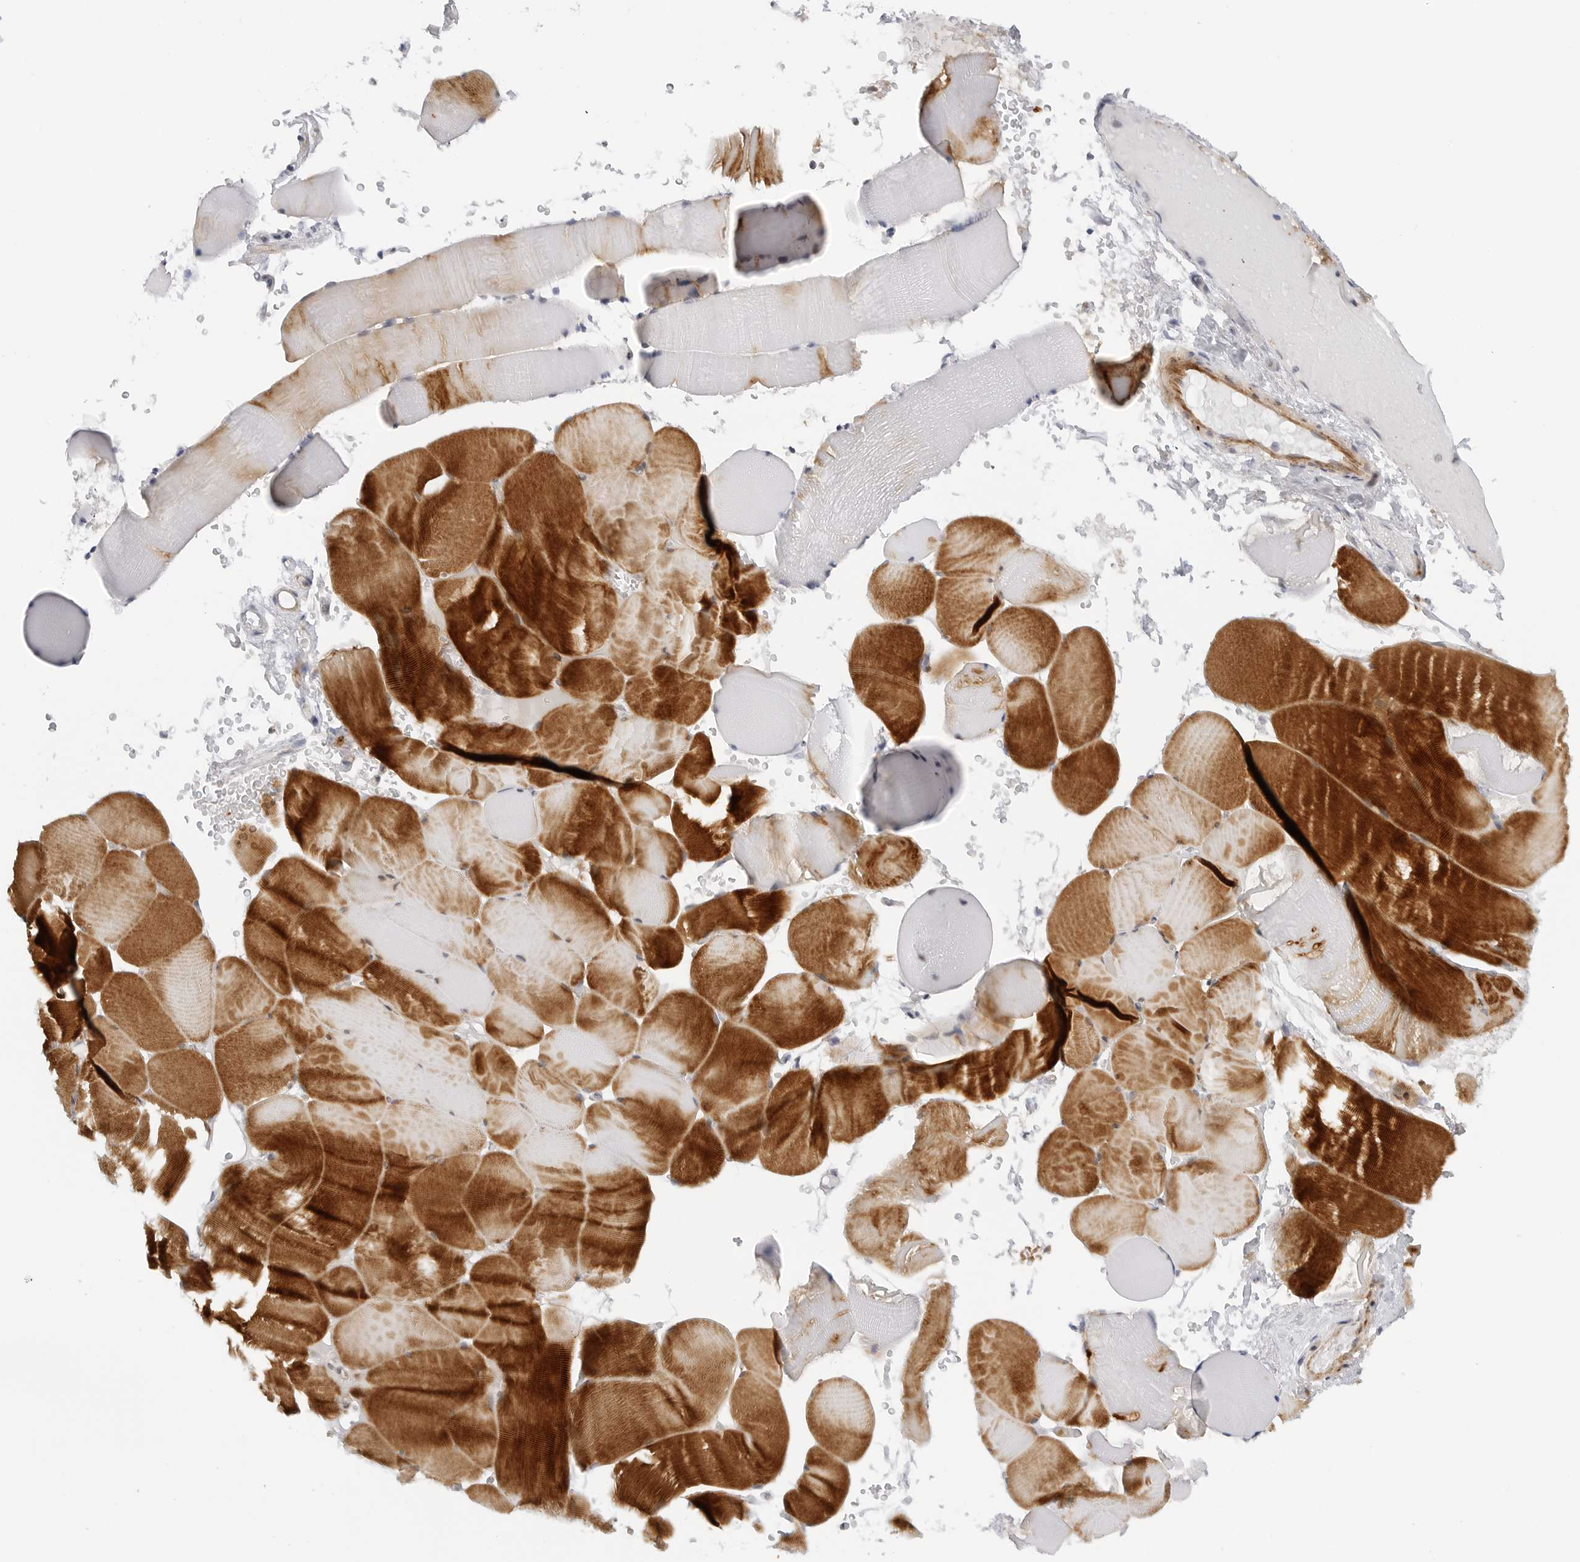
{"staining": {"intensity": "strong", "quantity": ">75%", "location": "cytoplasmic/membranous"}, "tissue": "skeletal muscle", "cell_type": "Myocytes", "image_type": "normal", "snomed": [{"axis": "morphology", "description": "Normal tissue, NOS"}, {"axis": "topography", "description": "Skeletal muscle"}], "caption": "Brown immunohistochemical staining in benign human skeletal muscle displays strong cytoplasmic/membranous positivity in about >75% of myocytes.", "gene": "MAP2K5", "patient": {"sex": "male", "age": 62}}